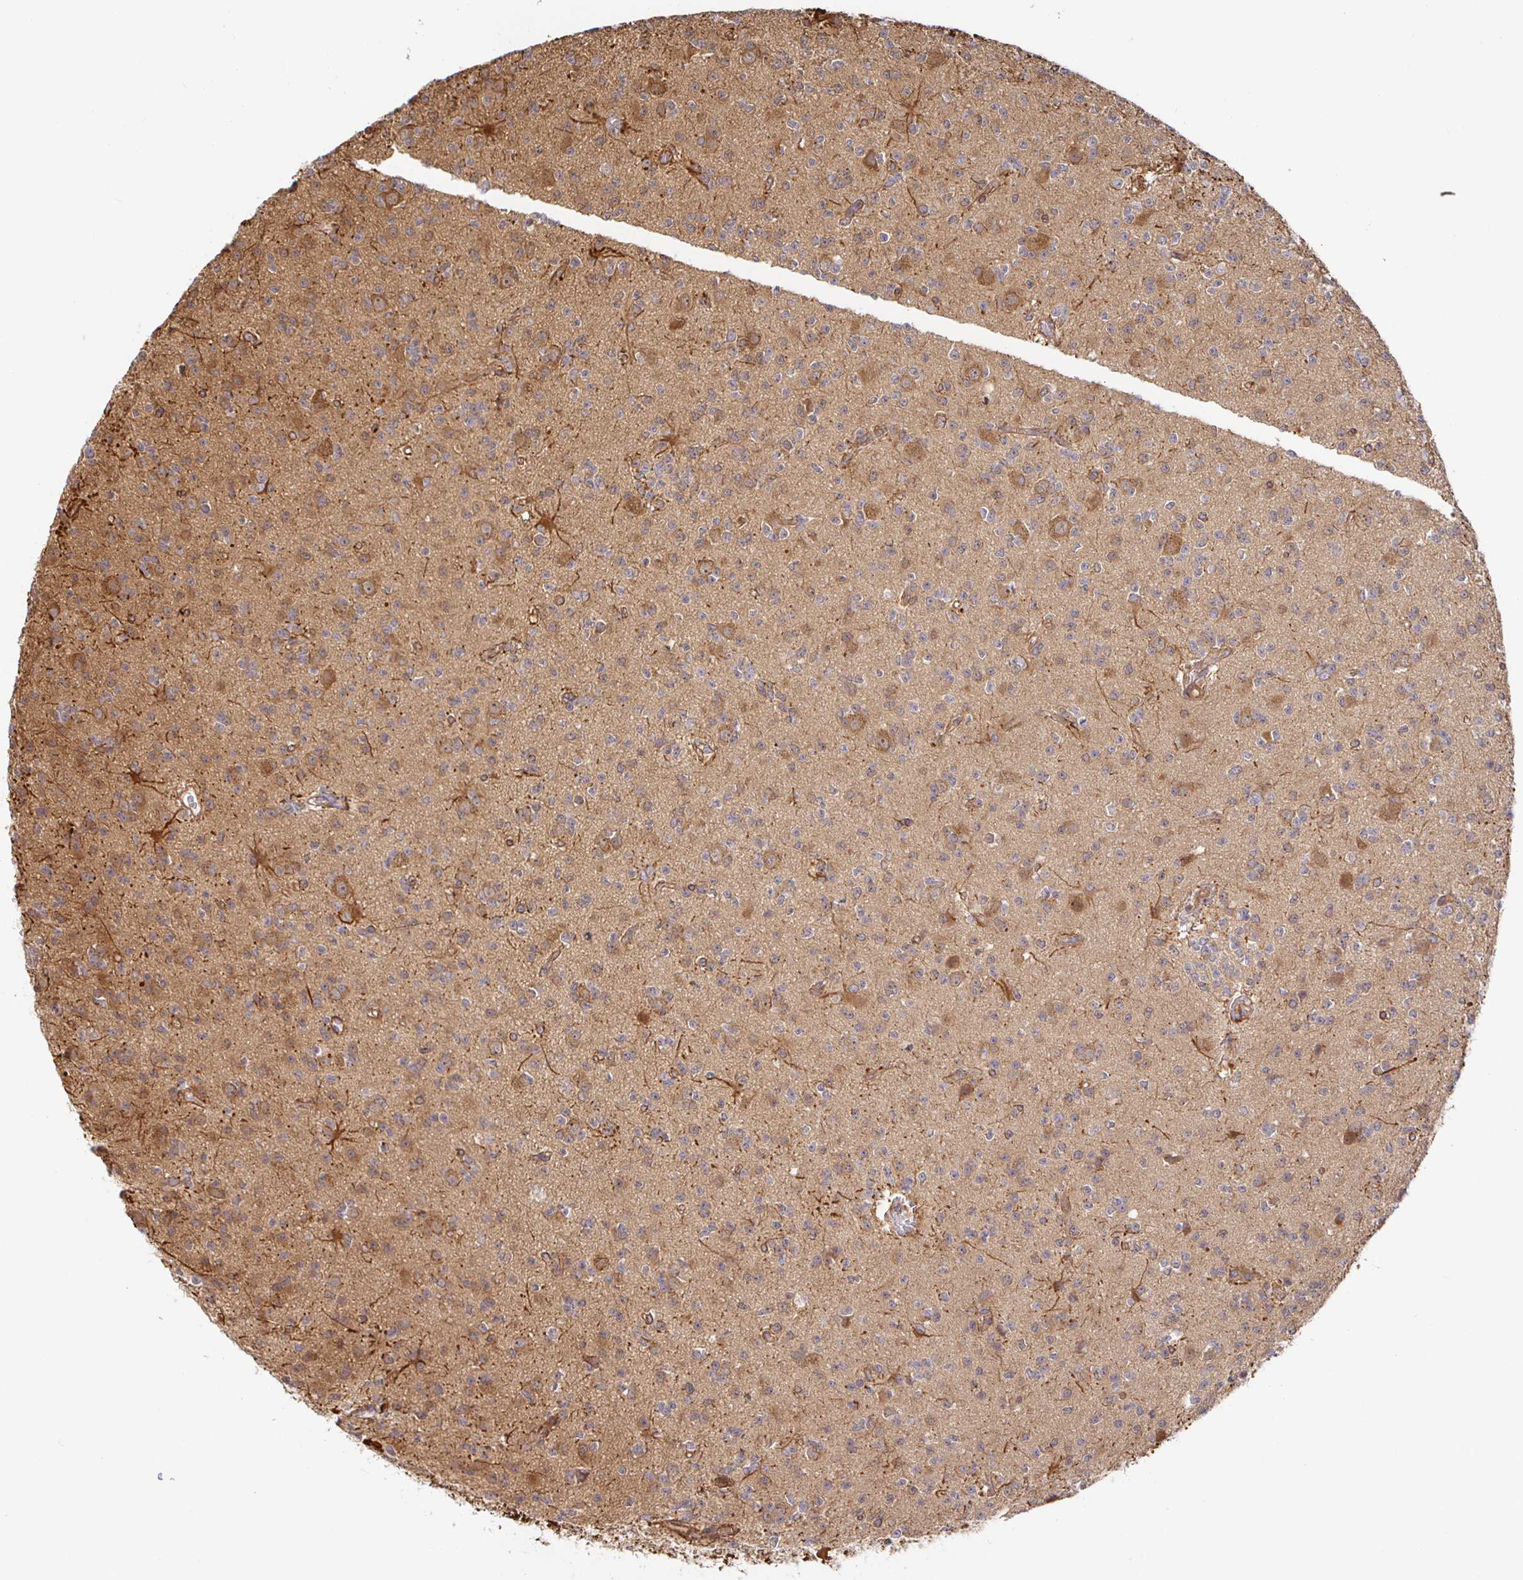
{"staining": {"intensity": "weak", "quantity": "25%-75%", "location": "cytoplasmic/membranous"}, "tissue": "glioma", "cell_type": "Tumor cells", "image_type": "cancer", "snomed": [{"axis": "morphology", "description": "Glioma, malignant, High grade"}, {"axis": "topography", "description": "Brain"}], "caption": "Protein staining of glioma tissue exhibits weak cytoplasmic/membranous staining in about 25%-75% of tumor cells.", "gene": "STRAP", "patient": {"sex": "male", "age": 36}}